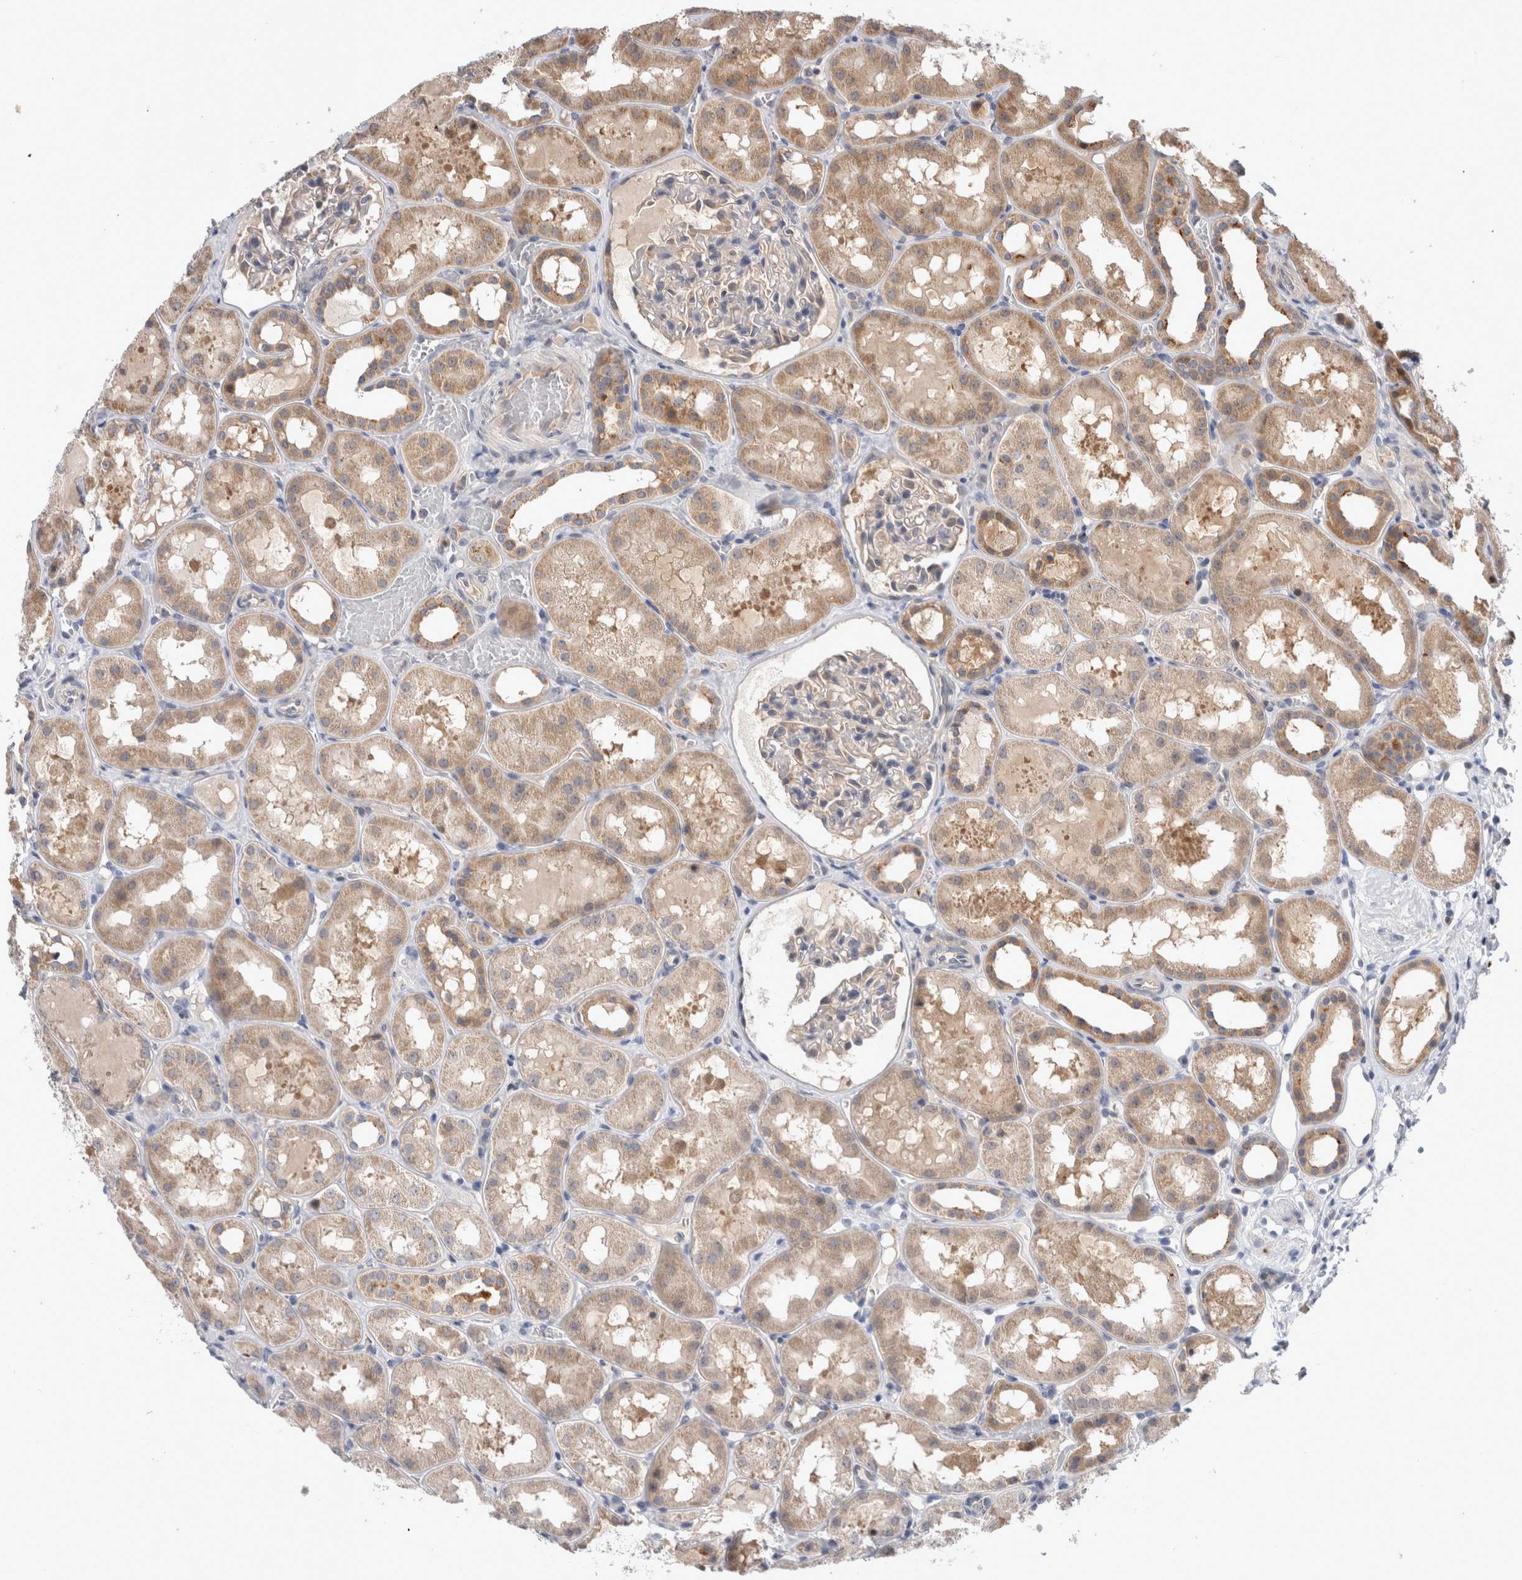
{"staining": {"intensity": "weak", "quantity": "25%-75%", "location": "cytoplasmic/membranous"}, "tissue": "kidney", "cell_type": "Cells in glomeruli", "image_type": "normal", "snomed": [{"axis": "morphology", "description": "Normal tissue, NOS"}, {"axis": "topography", "description": "Kidney"}, {"axis": "topography", "description": "Urinary bladder"}], "caption": "IHC (DAB) staining of normal human kidney demonstrates weak cytoplasmic/membranous protein positivity in approximately 25%-75% of cells in glomeruli.", "gene": "MRPL37", "patient": {"sex": "male", "age": 16}}